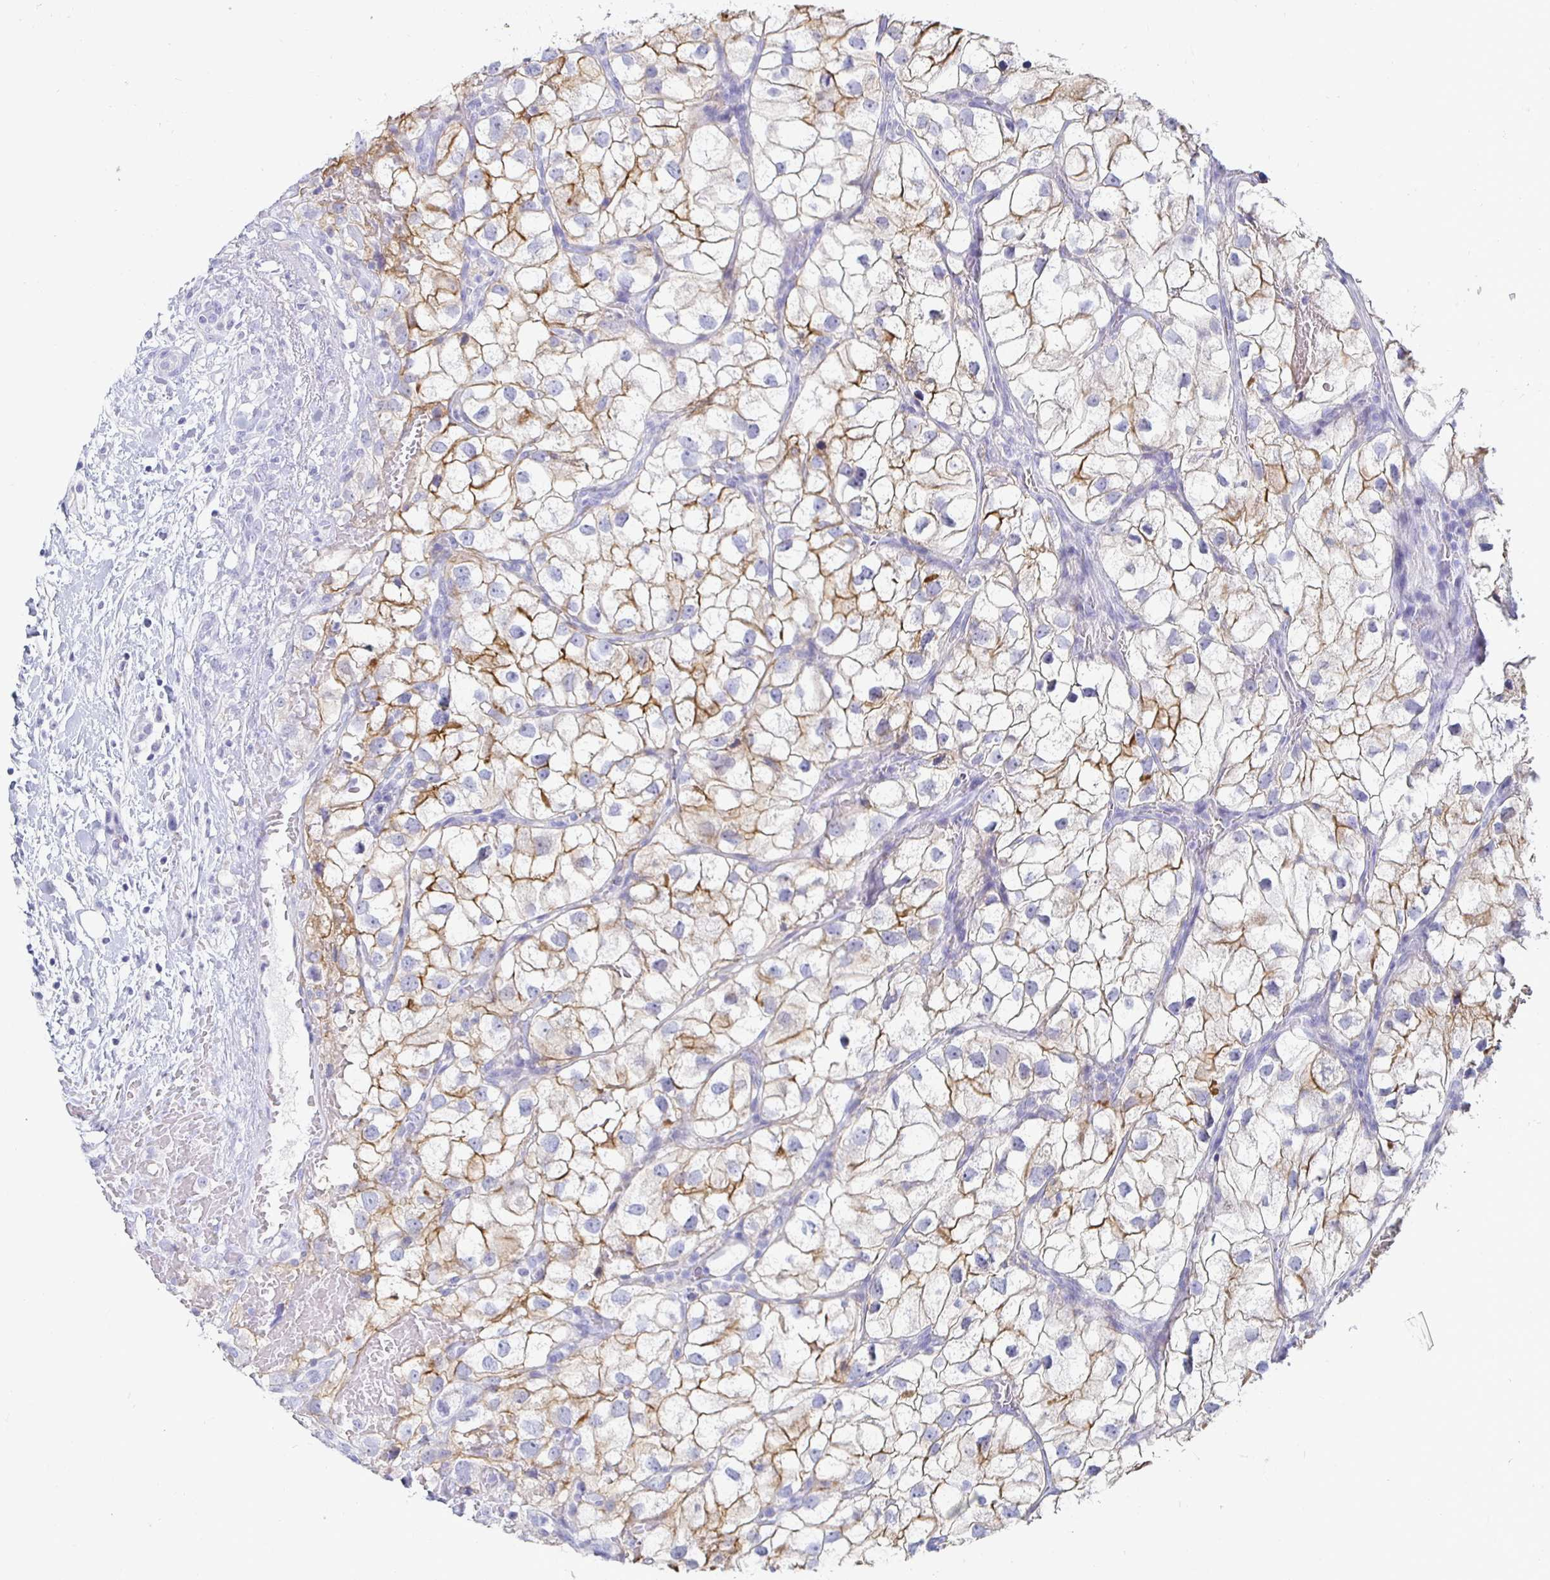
{"staining": {"intensity": "moderate", "quantity": "25%-75%", "location": "cytoplasmic/membranous"}, "tissue": "renal cancer", "cell_type": "Tumor cells", "image_type": "cancer", "snomed": [{"axis": "morphology", "description": "Adenocarcinoma, NOS"}, {"axis": "topography", "description": "Kidney"}], "caption": "Renal cancer (adenocarcinoma) tissue shows moderate cytoplasmic/membranous expression in approximately 25%-75% of tumor cells Nuclei are stained in blue.", "gene": "CA9", "patient": {"sex": "male", "age": 59}}